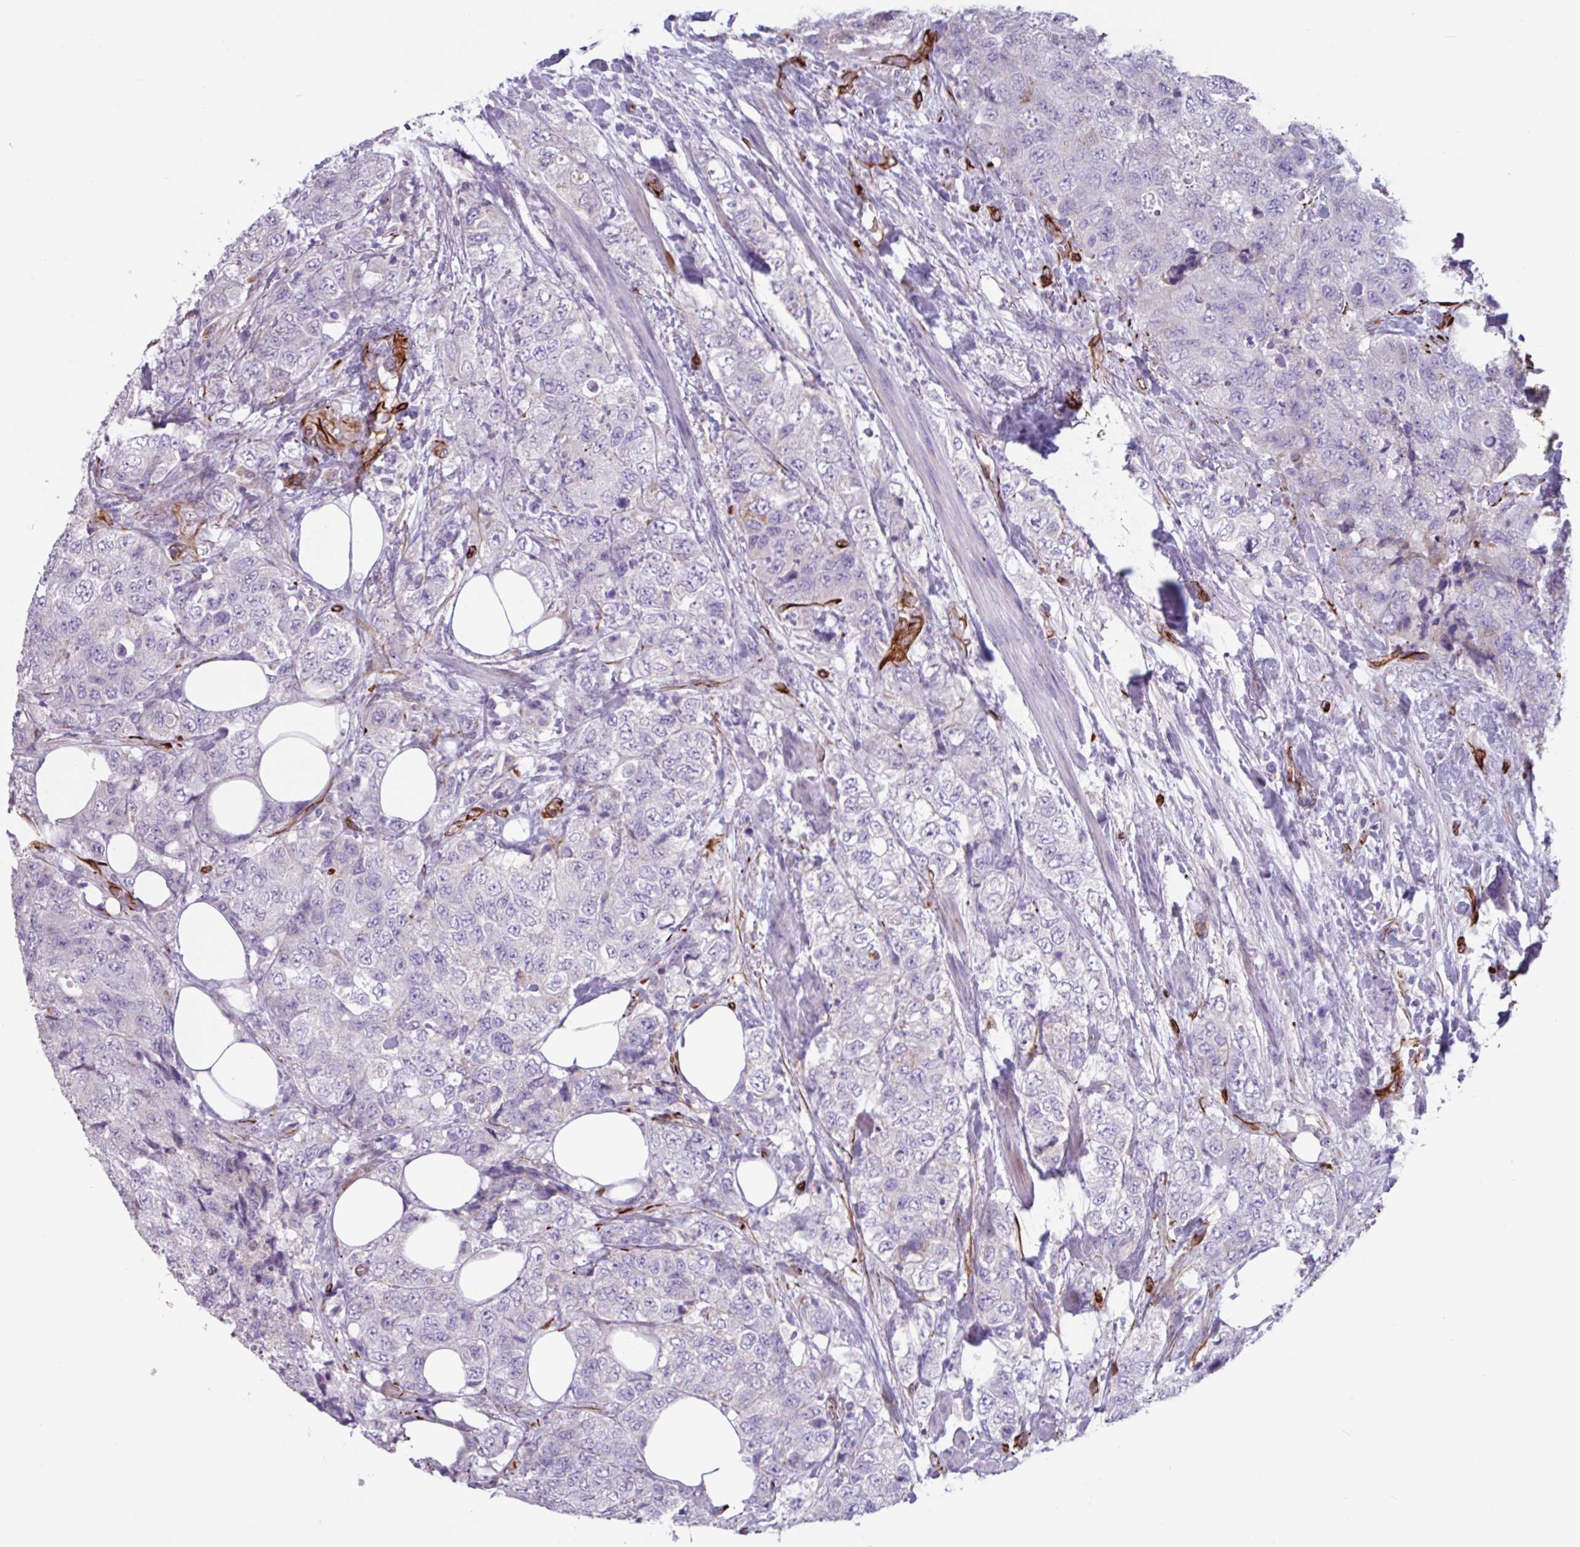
{"staining": {"intensity": "negative", "quantity": "none", "location": "none"}, "tissue": "urothelial cancer", "cell_type": "Tumor cells", "image_type": "cancer", "snomed": [{"axis": "morphology", "description": "Urothelial carcinoma, High grade"}, {"axis": "topography", "description": "Urinary bladder"}], "caption": "IHC of urothelial carcinoma (high-grade) shows no positivity in tumor cells.", "gene": "BTD", "patient": {"sex": "female", "age": 78}}